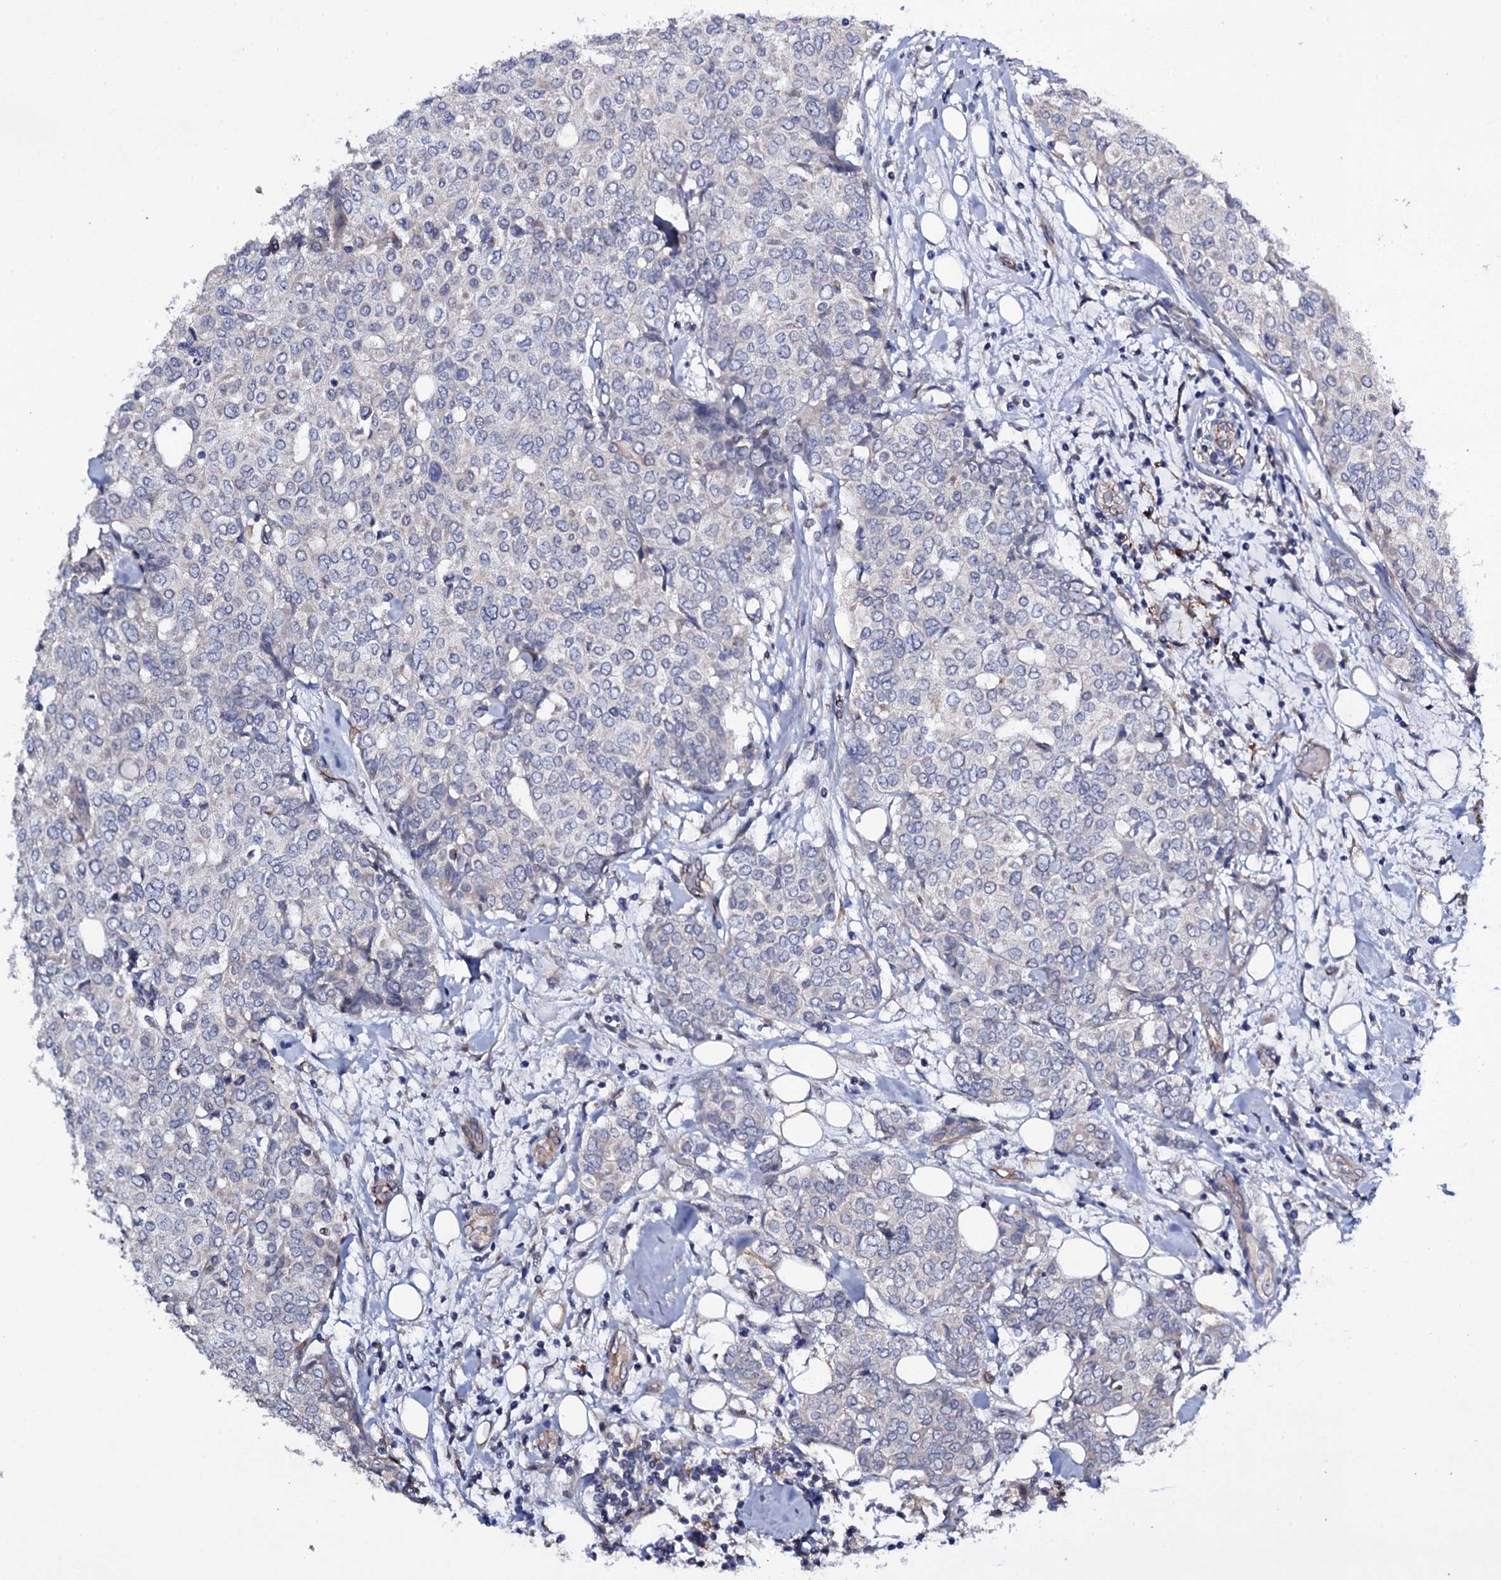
{"staining": {"intensity": "negative", "quantity": "none", "location": "none"}, "tissue": "breast cancer", "cell_type": "Tumor cells", "image_type": "cancer", "snomed": [{"axis": "morphology", "description": "Lobular carcinoma"}, {"axis": "topography", "description": "Breast"}], "caption": "IHC photomicrograph of human lobular carcinoma (breast) stained for a protein (brown), which demonstrates no staining in tumor cells.", "gene": "BCL2L14", "patient": {"sex": "female", "age": 51}}